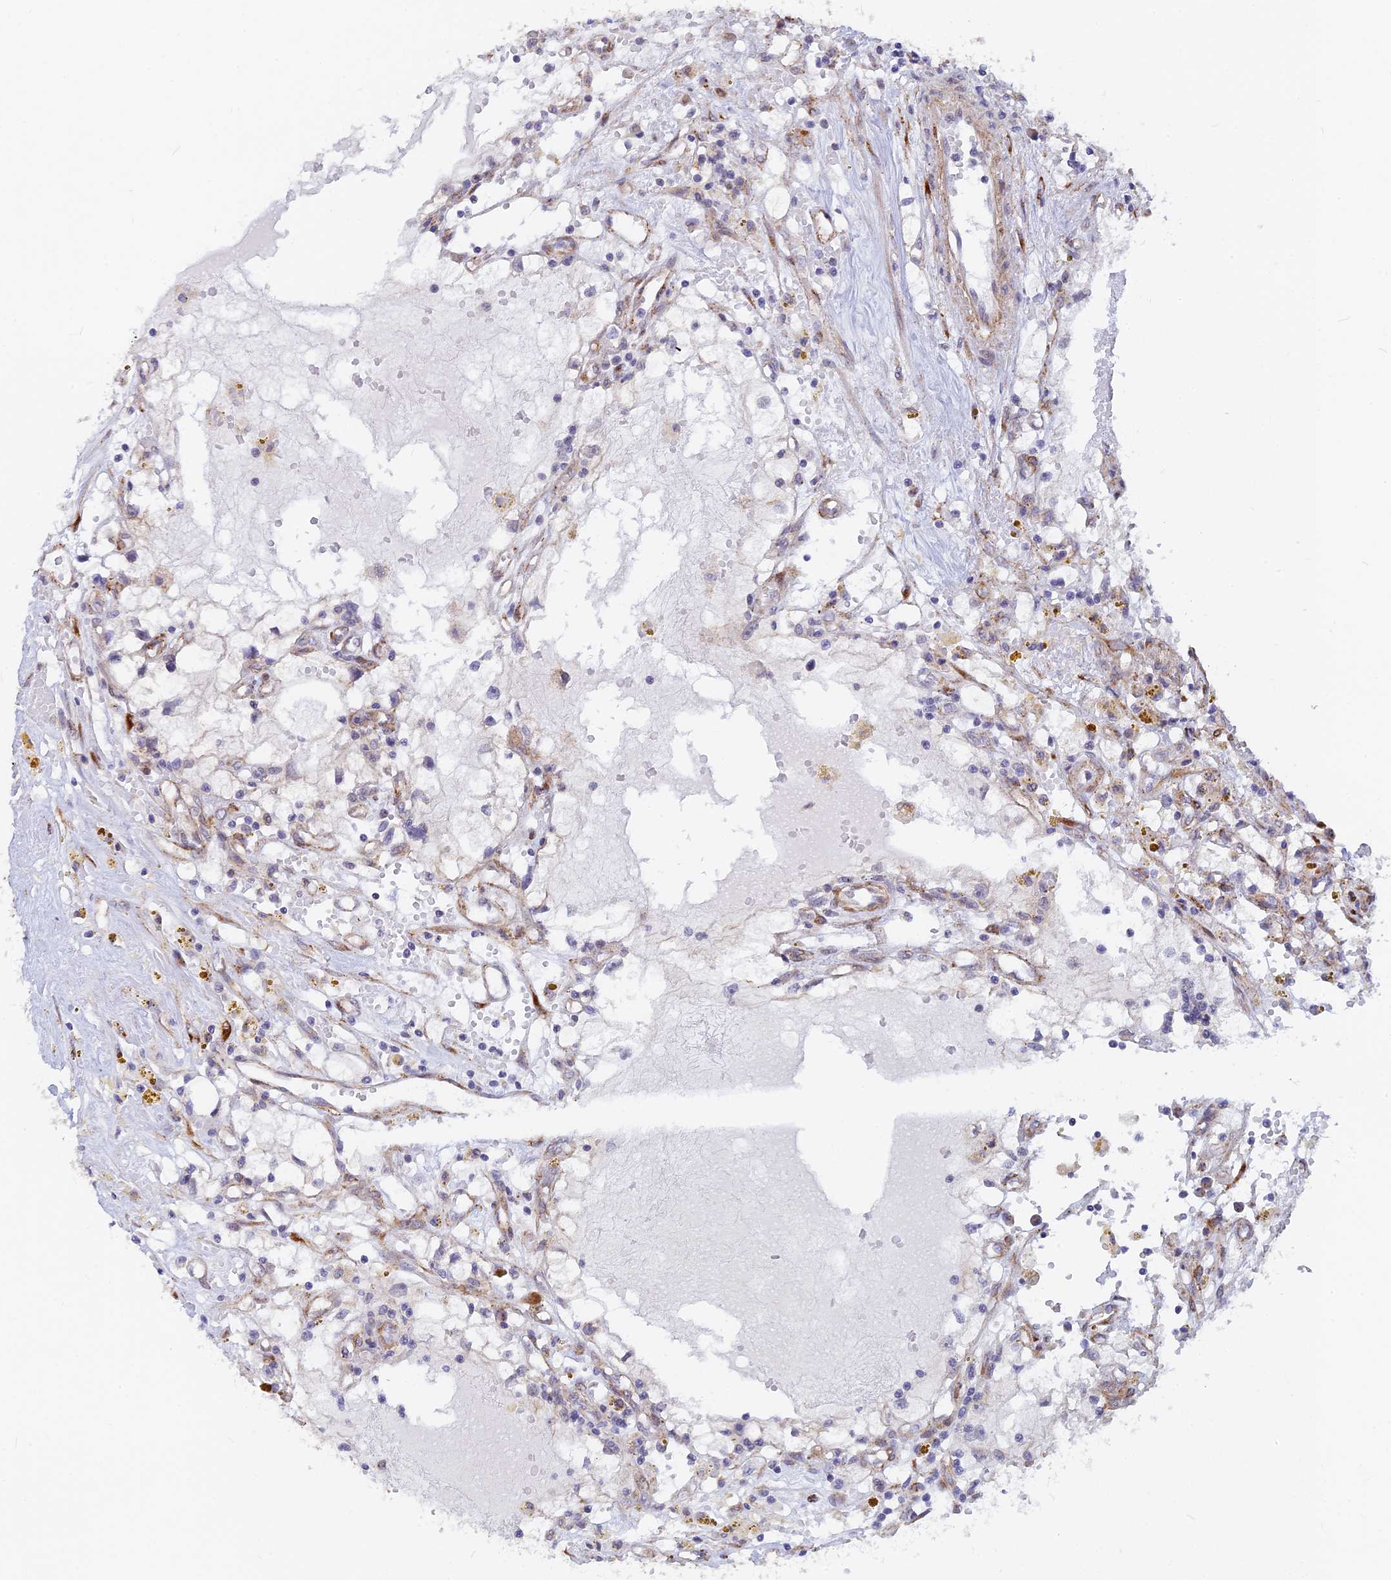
{"staining": {"intensity": "negative", "quantity": "none", "location": "none"}, "tissue": "renal cancer", "cell_type": "Tumor cells", "image_type": "cancer", "snomed": [{"axis": "morphology", "description": "Adenocarcinoma, NOS"}, {"axis": "topography", "description": "Kidney"}], "caption": "This is an immunohistochemistry image of human renal adenocarcinoma. There is no expression in tumor cells.", "gene": "VSTM2L", "patient": {"sex": "male", "age": 56}}